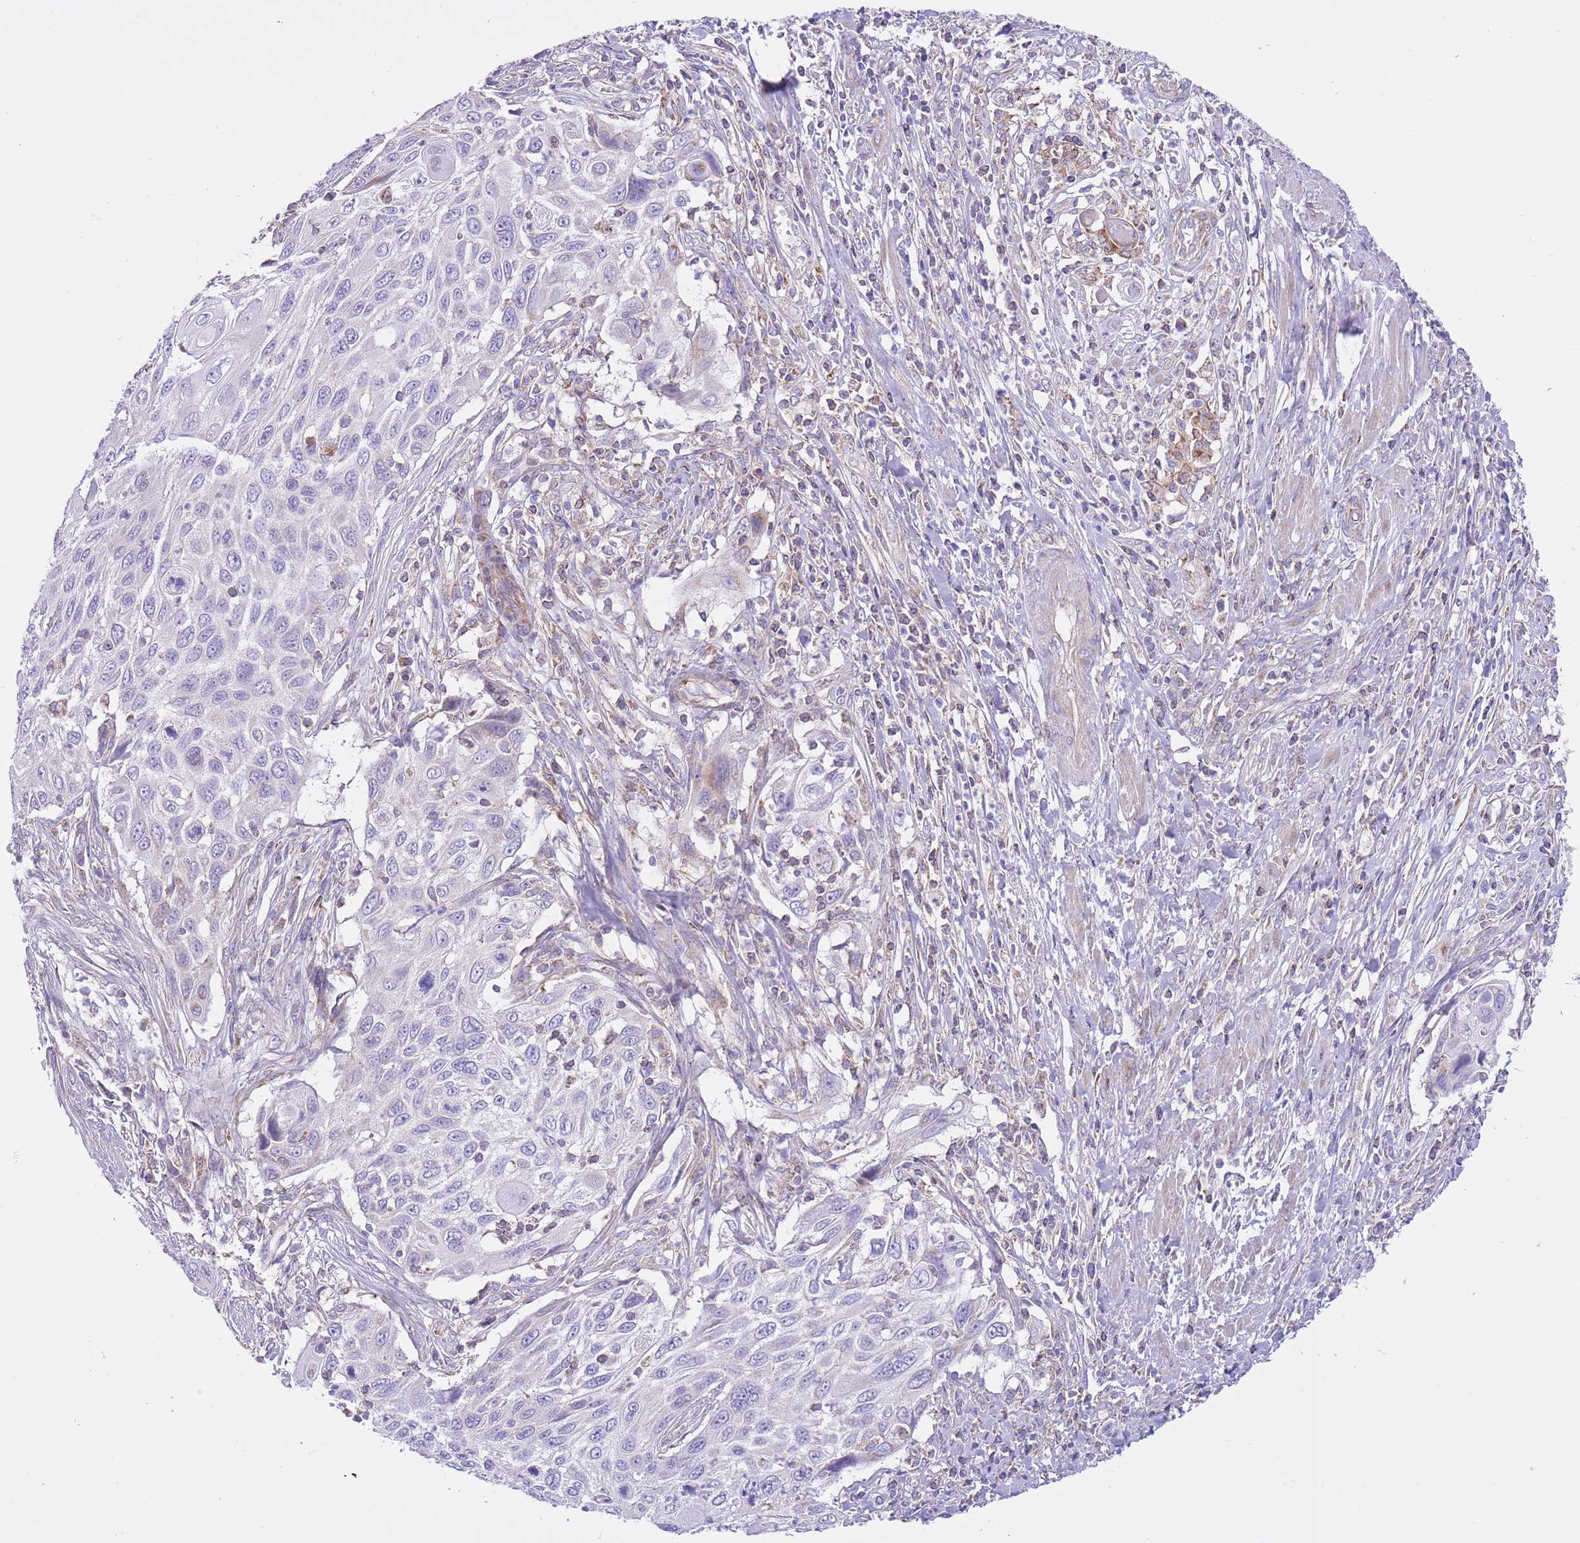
{"staining": {"intensity": "negative", "quantity": "none", "location": "none"}, "tissue": "cervical cancer", "cell_type": "Tumor cells", "image_type": "cancer", "snomed": [{"axis": "morphology", "description": "Squamous cell carcinoma, NOS"}, {"axis": "topography", "description": "Cervix"}], "caption": "This histopathology image is of cervical squamous cell carcinoma stained with immunohistochemistry to label a protein in brown with the nuclei are counter-stained blue. There is no expression in tumor cells.", "gene": "SS18L2", "patient": {"sex": "female", "age": 70}}